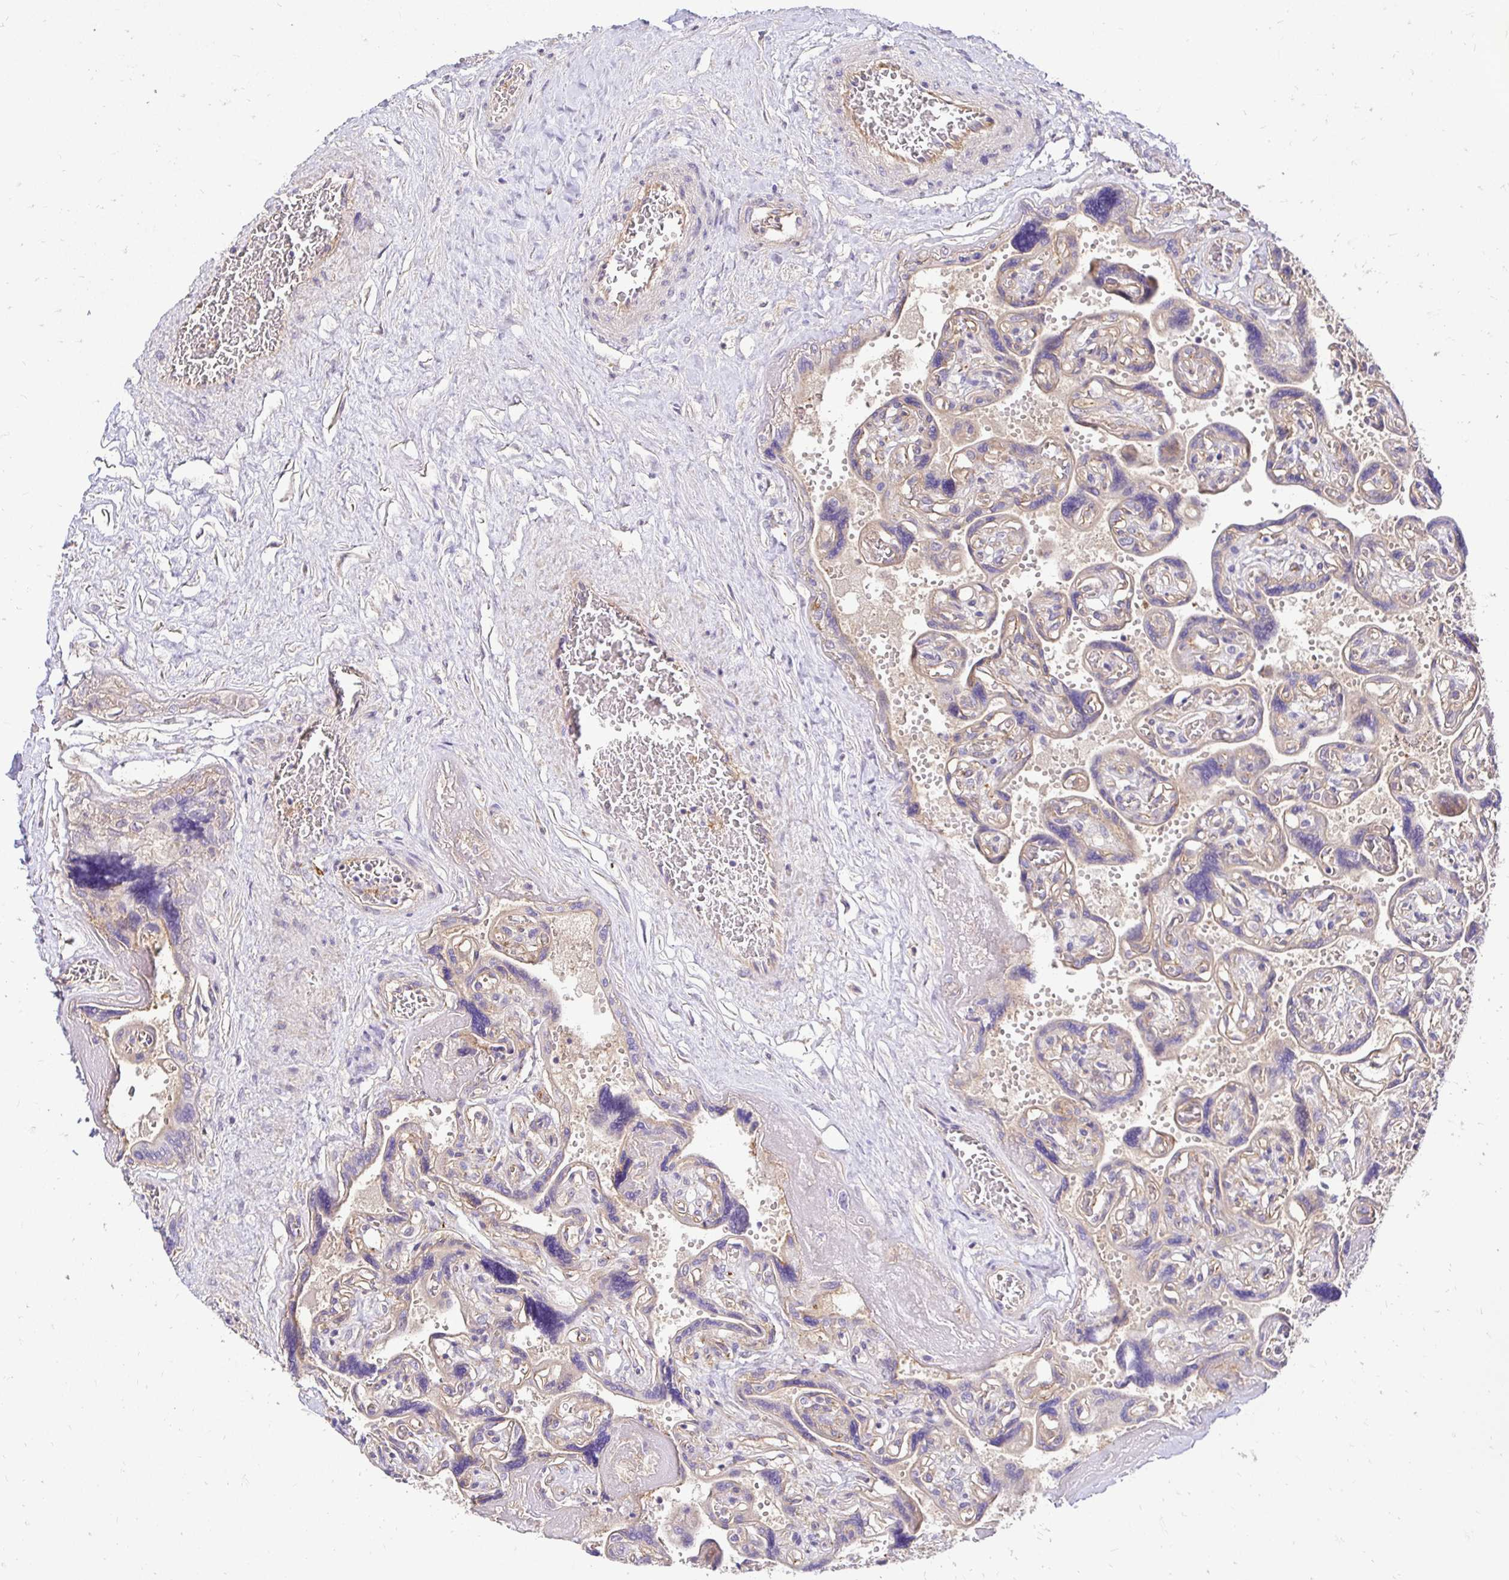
{"staining": {"intensity": "moderate", "quantity": ">75%", "location": "cytoplasmic/membranous"}, "tissue": "placenta", "cell_type": "Decidual cells", "image_type": "normal", "snomed": [{"axis": "morphology", "description": "Normal tissue, NOS"}, {"axis": "topography", "description": "Placenta"}], "caption": "Approximately >75% of decidual cells in normal placenta reveal moderate cytoplasmic/membranous protein expression as visualized by brown immunohistochemical staining.", "gene": "SLC9A1", "patient": {"sex": "female", "age": 32}}